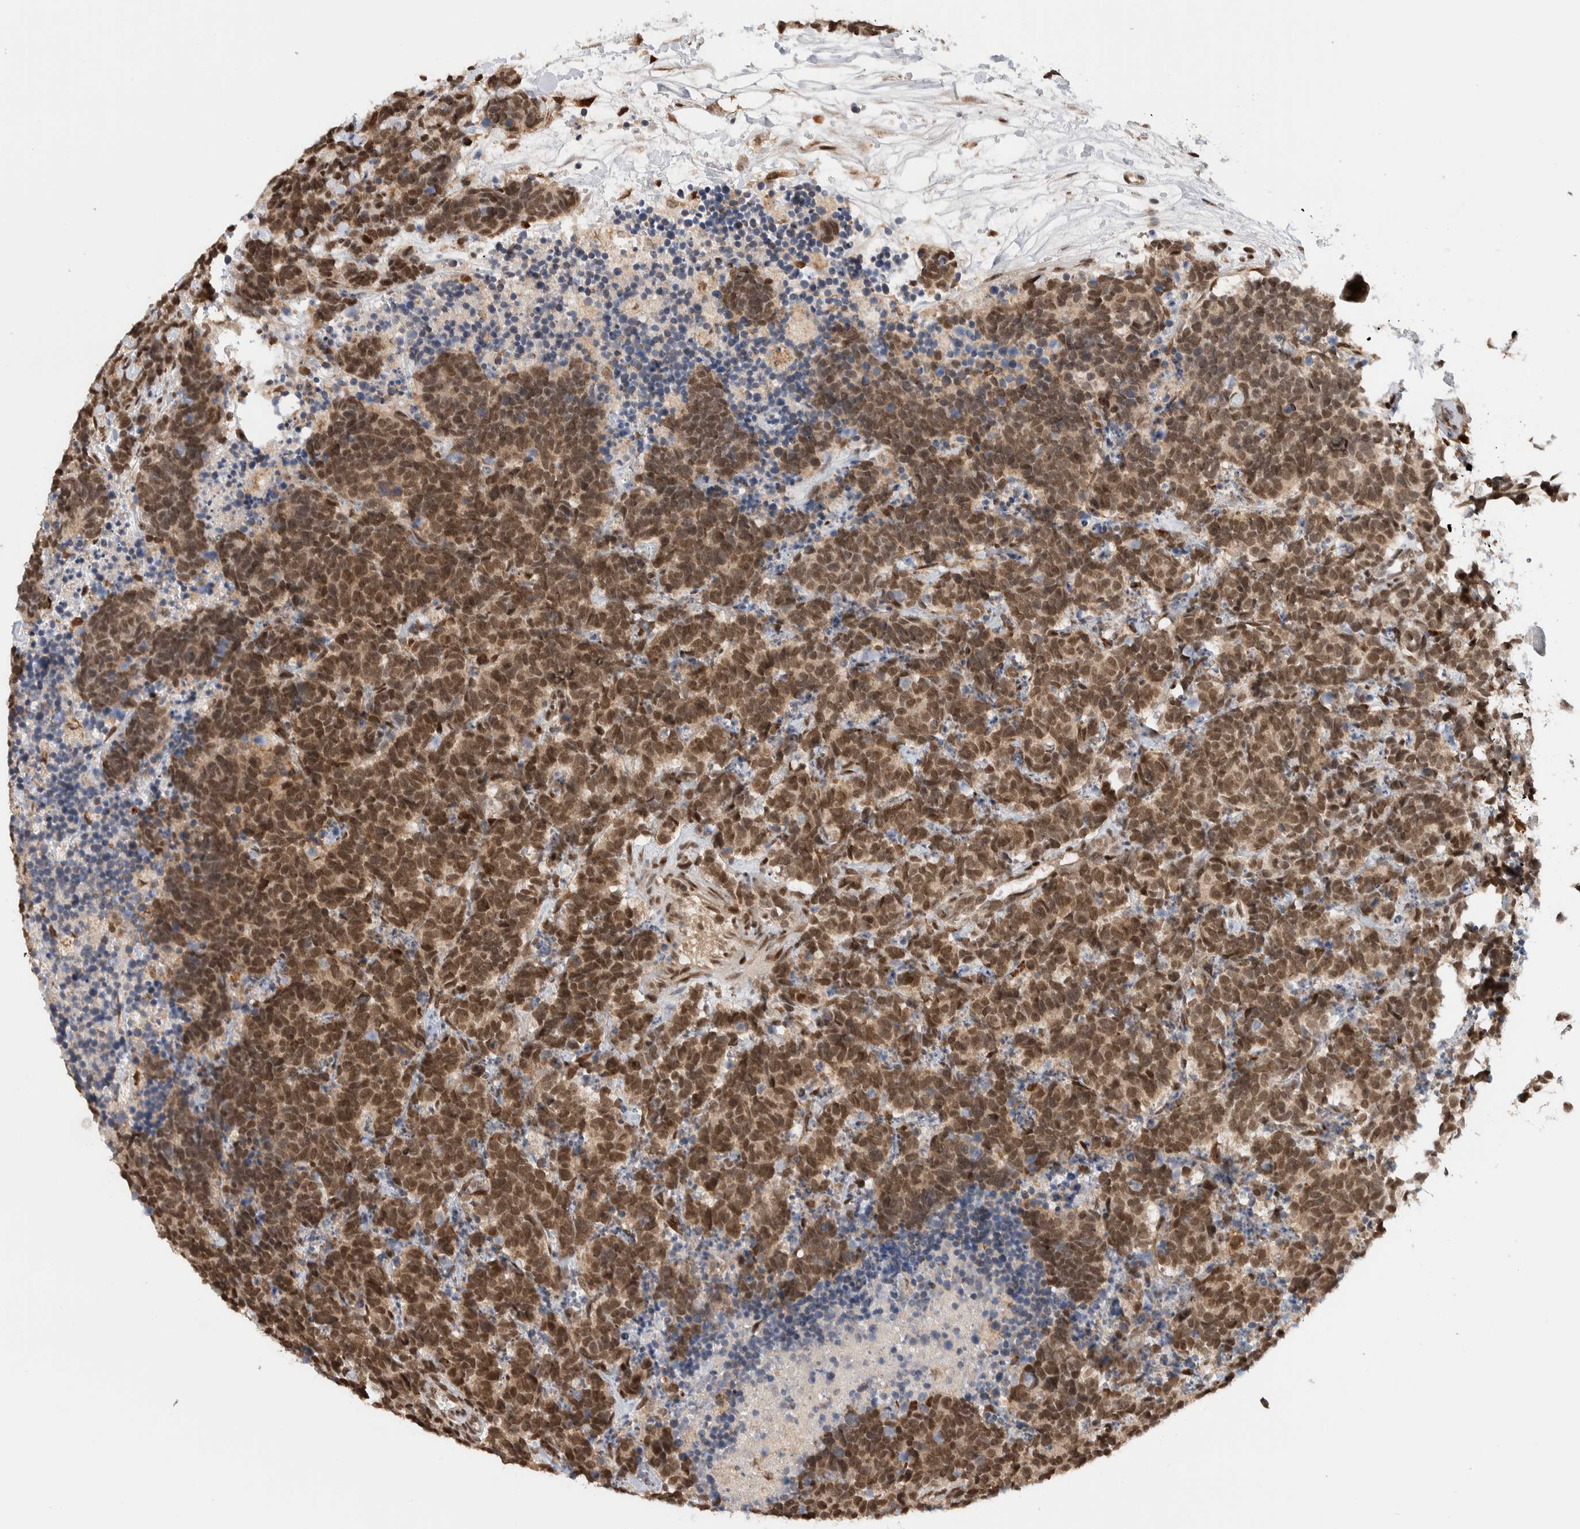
{"staining": {"intensity": "moderate", "quantity": ">75%", "location": "cytoplasmic/membranous,nuclear"}, "tissue": "carcinoid", "cell_type": "Tumor cells", "image_type": "cancer", "snomed": [{"axis": "morphology", "description": "Carcinoma, NOS"}, {"axis": "morphology", "description": "Carcinoid, malignant, NOS"}, {"axis": "topography", "description": "Urinary bladder"}], "caption": "Moderate cytoplasmic/membranous and nuclear protein positivity is appreciated in about >75% of tumor cells in carcinoid.", "gene": "TNRC18", "patient": {"sex": "male", "age": 57}}